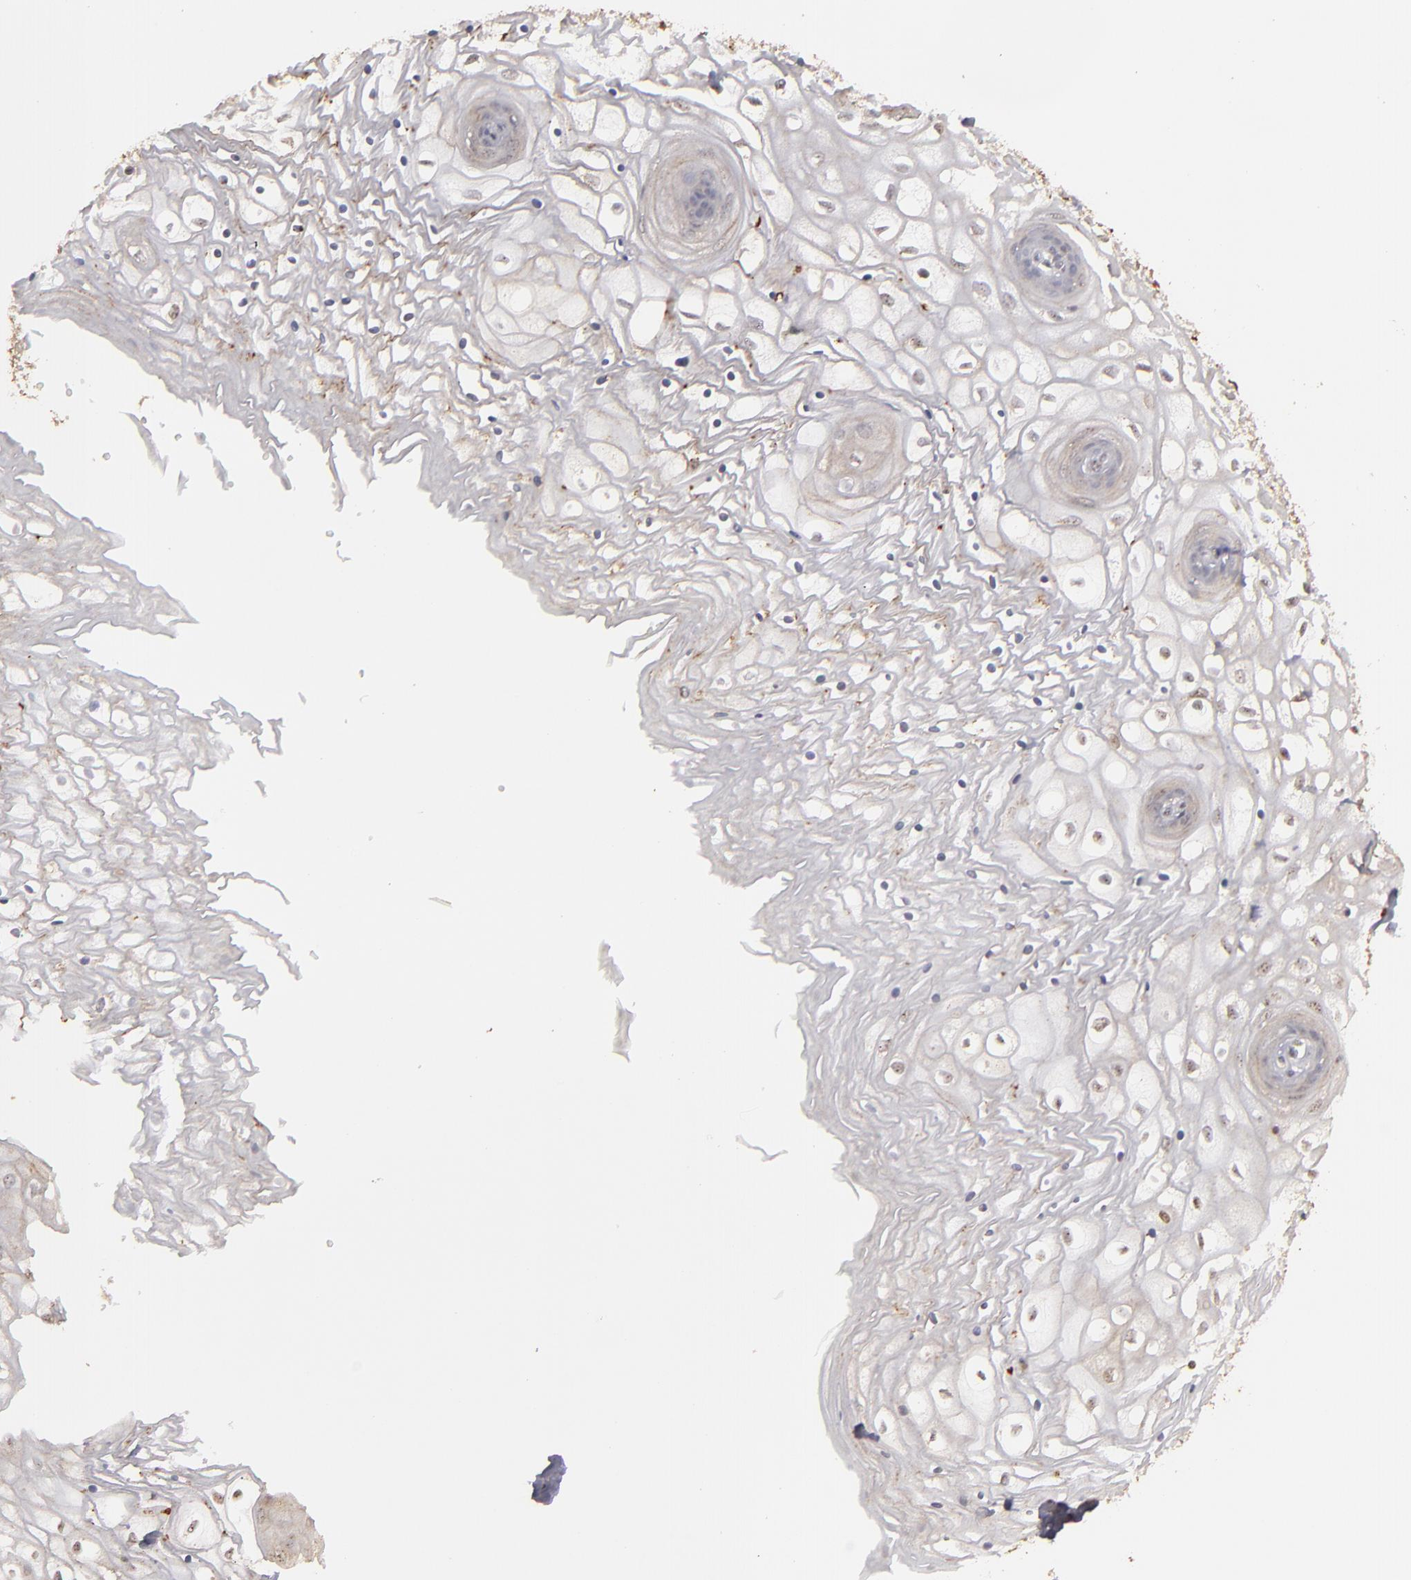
{"staining": {"intensity": "weak", "quantity": "<25%", "location": "cytoplasmic/membranous"}, "tissue": "vagina", "cell_type": "Squamous epithelial cells", "image_type": "normal", "snomed": [{"axis": "morphology", "description": "Normal tissue, NOS"}, {"axis": "topography", "description": "Vagina"}], "caption": "Immunohistochemistry histopathology image of normal vagina stained for a protein (brown), which shows no positivity in squamous epithelial cells.", "gene": "CD55", "patient": {"sex": "female", "age": 34}}